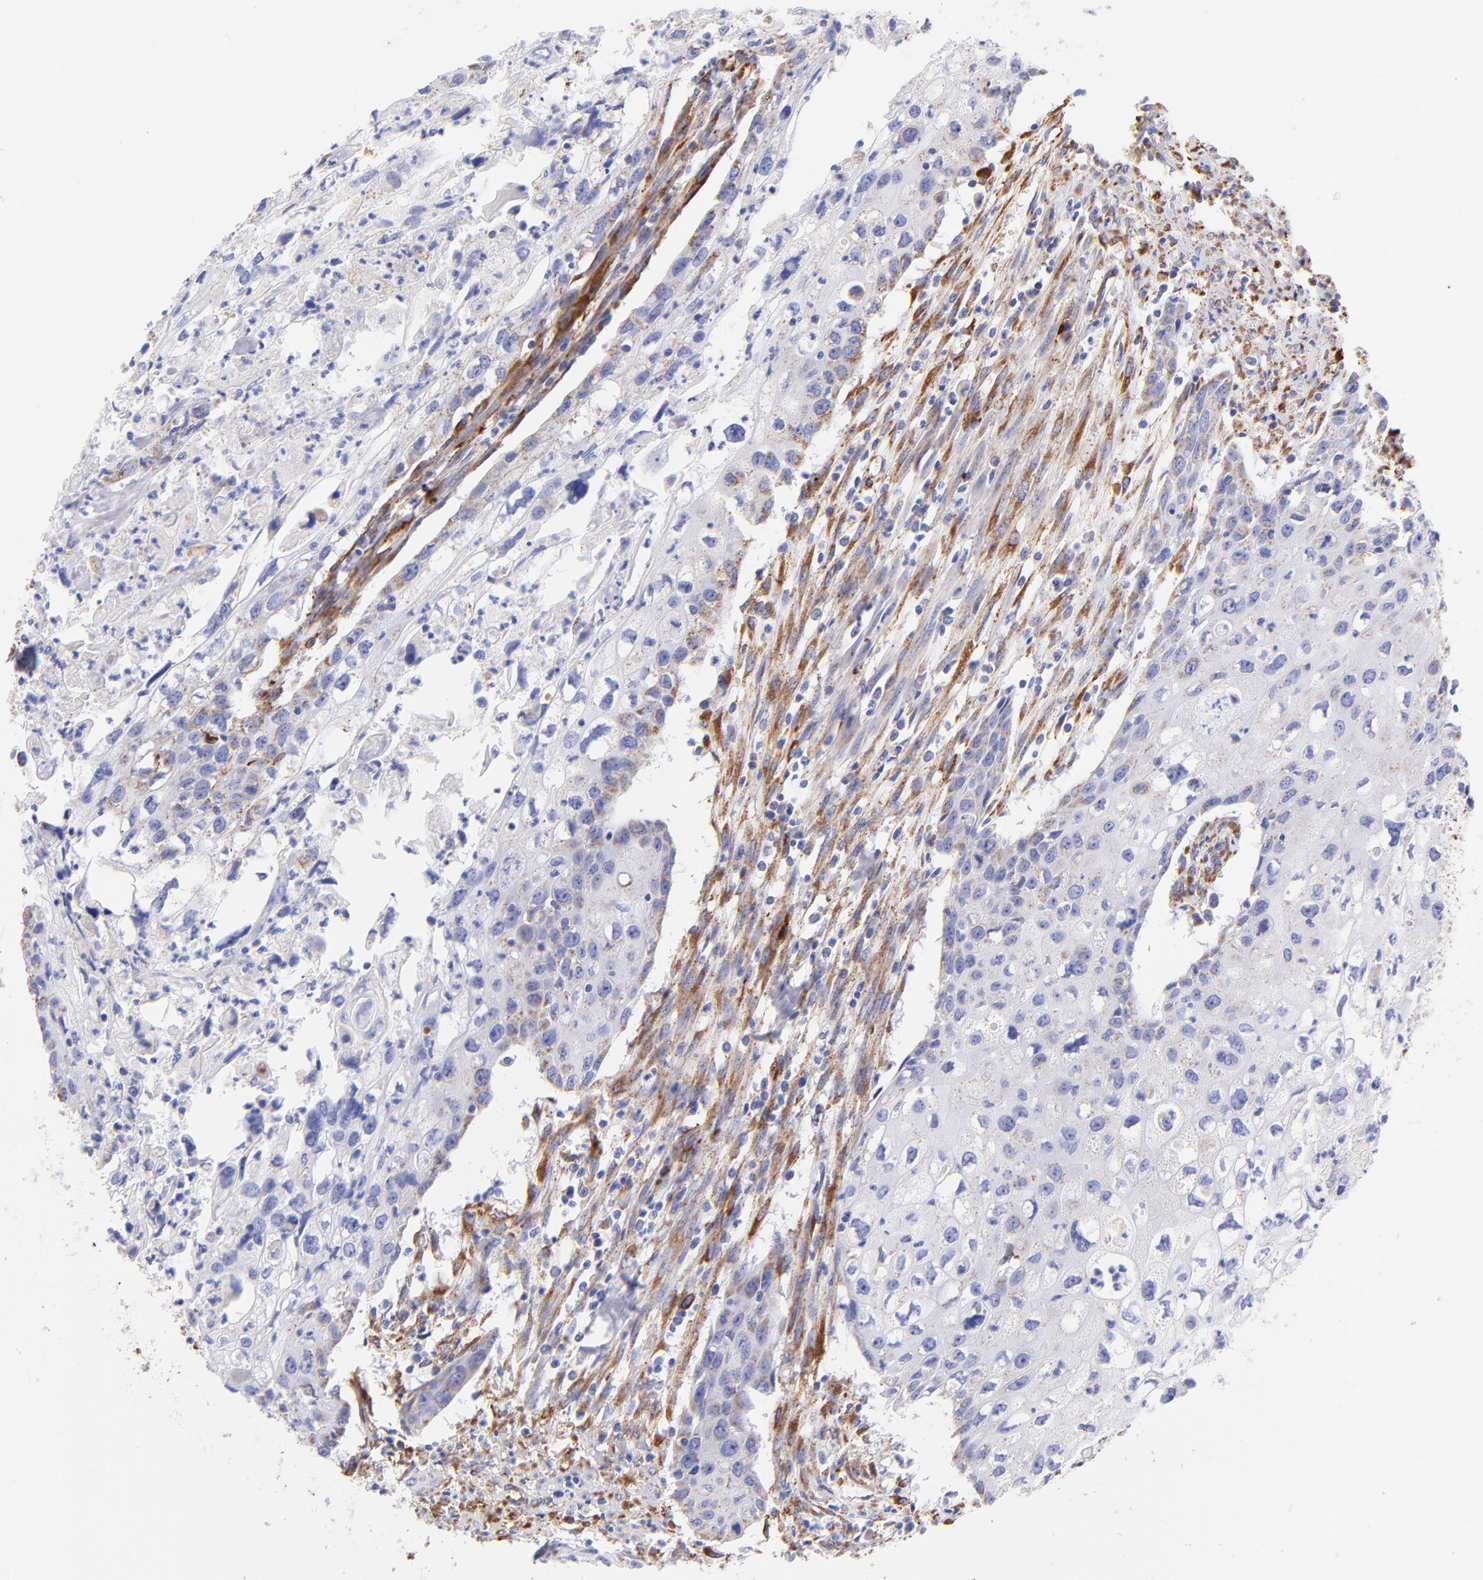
{"staining": {"intensity": "negative", "quantity": "none", "location": "none"}, "tissue": "urothelial cancer", "cell_type": "Tumor cells", "image_type": "cancer", "snomed": [{"axis": "morphology", "description": "Urothelial carcinoma, High grade"}, {"axis": "topography", "description": "Urinary bladder"}], "caption": "High magnification brightfield microscopy of urothelial cancer stained with DAB (brown) and counterstained with hematoxylin (blue): tumor cells show no significant staining.", "gene": "SPARC", "patient": {"sex": "male", "age": 54}}